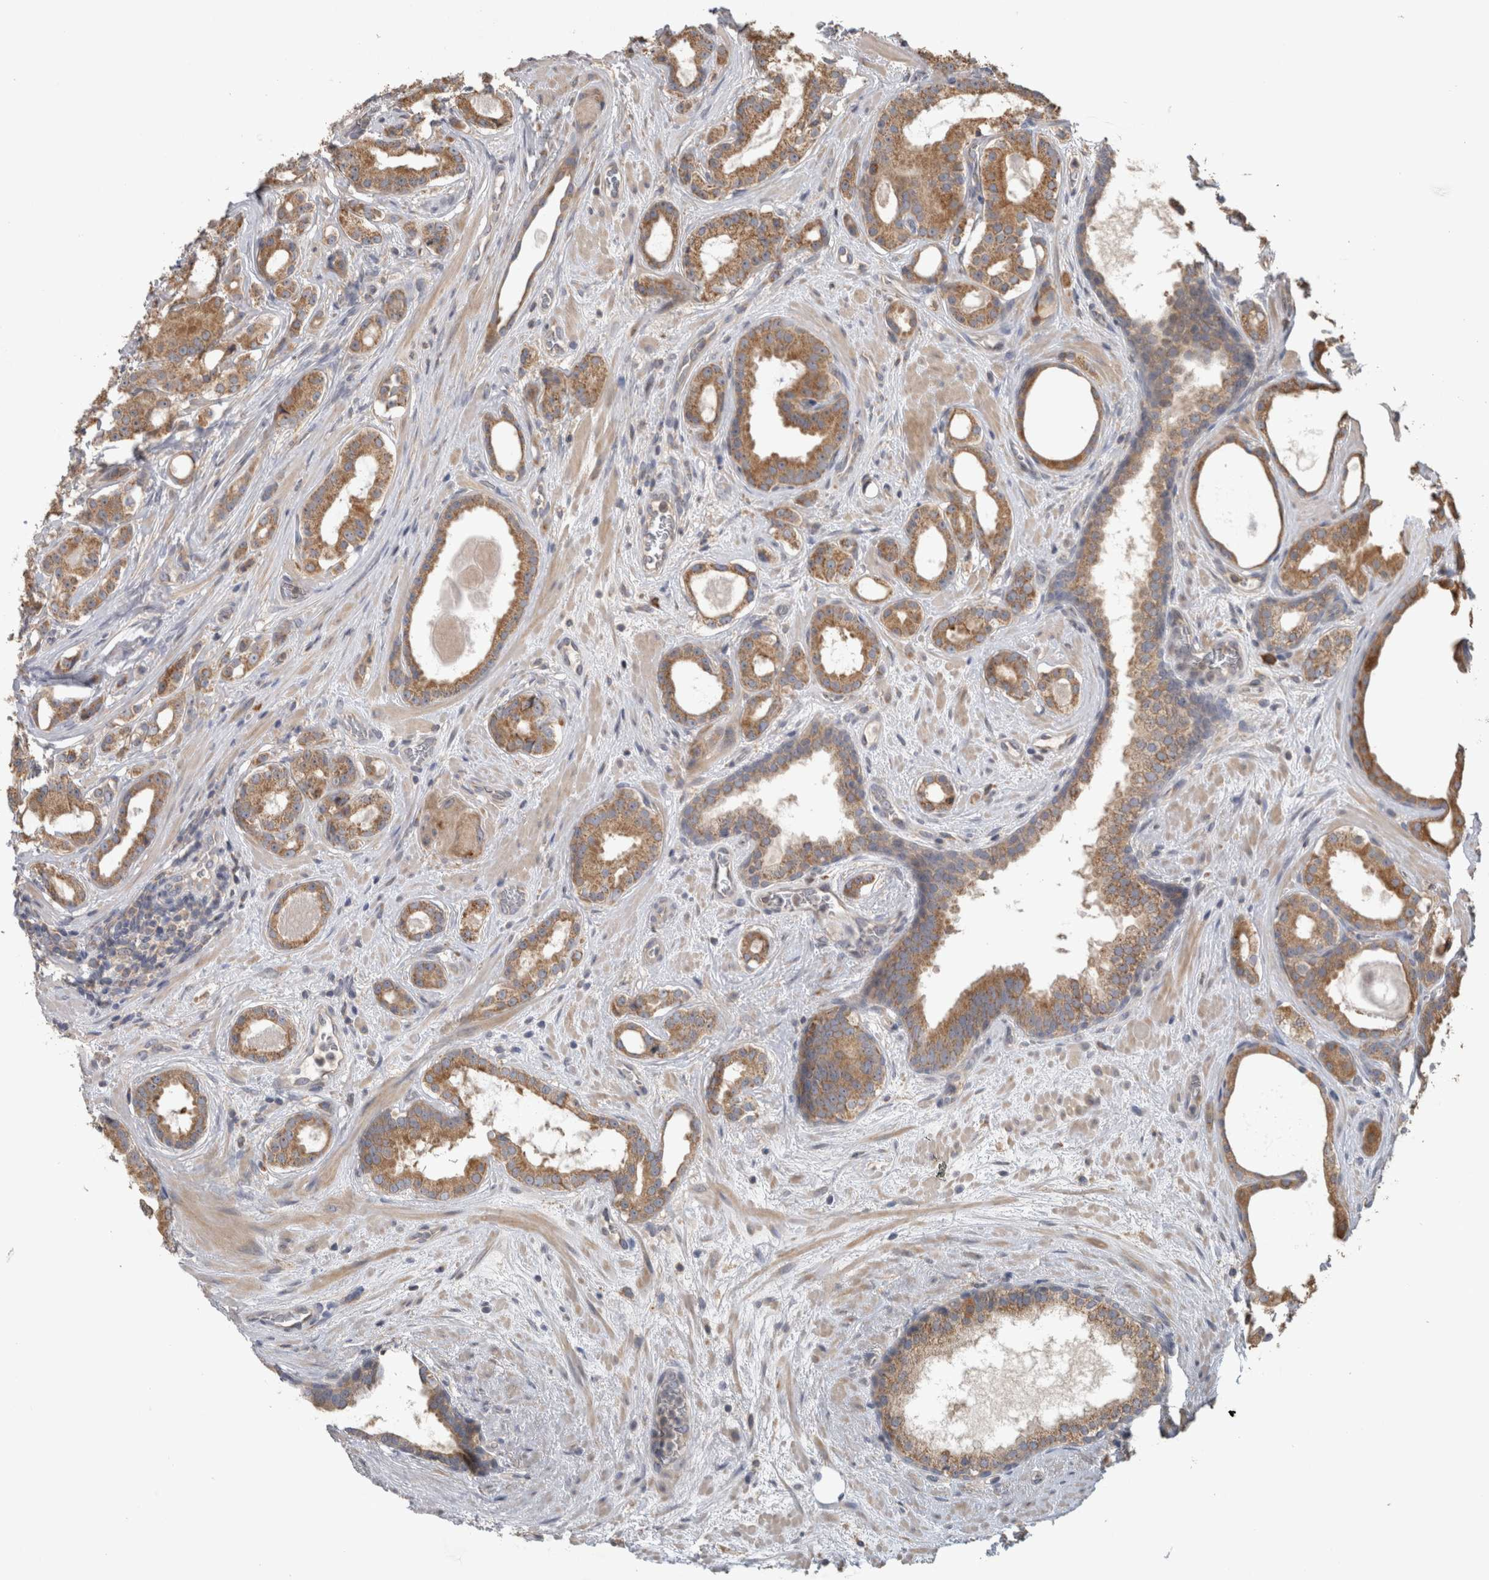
{"staining": {"intensity": "moderate", "quantity": ">75%", "location": "cytoplasmic/membranous"}, "tissue": "prostate cancer", "cell_type": "Tumor cells", "image_type": "cancer", "snomed": [{"axis": "morphology", "description": "Adenocarcinoma, High grade"}, {"axis": "topography", "description": "Prostate"}], "caption": "Prostate high-grade adenocarcinoma stained with immunohistochemistry (IHC) shows moderate cytoplasmic/membranous staining in about >75% of tumor cells.", "gene": "TBCE", "patient": {"sex": "male", "age": 60}}